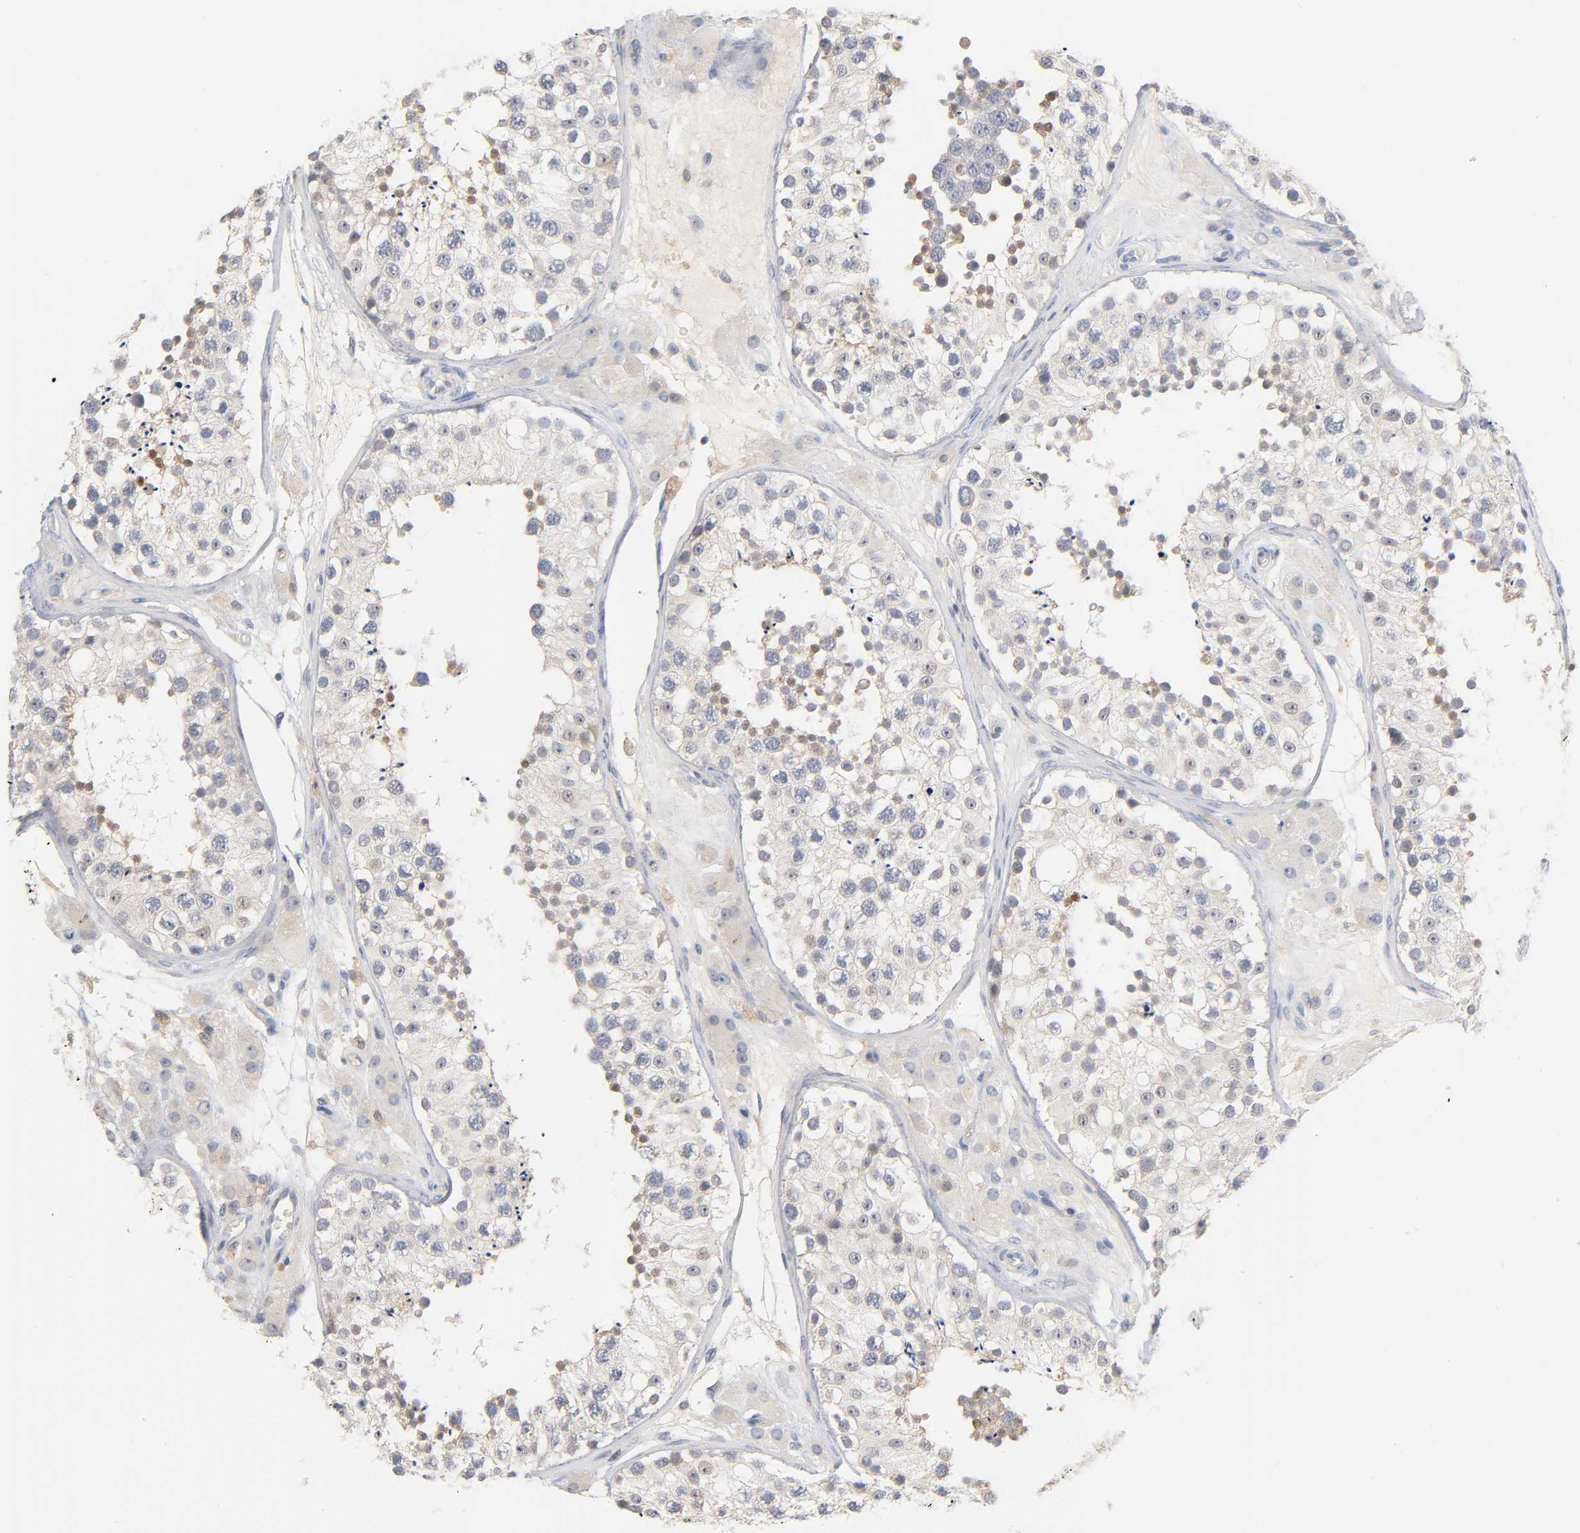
{"staining": {"intensity": "weak", "quantity": ">75%", "location": "cytoplasmic/membranous"}, "tissue": "testis", "cell_type": "Cells in seminiferous ducts", "image_type": "normal", "snomed": [{"axis": "morphology", "description": "Normal tissue, NOS"}, {"axis": "topography", "description": "Testis"}], "caption": "An image of testis stained for a protein displays weak cytoplasmic/membranous brown staining in cells in seminiferous ducts. Nuclei are stained in blue.", "gene": "IL18", "patient": {"sex": "male", "age": 26}}